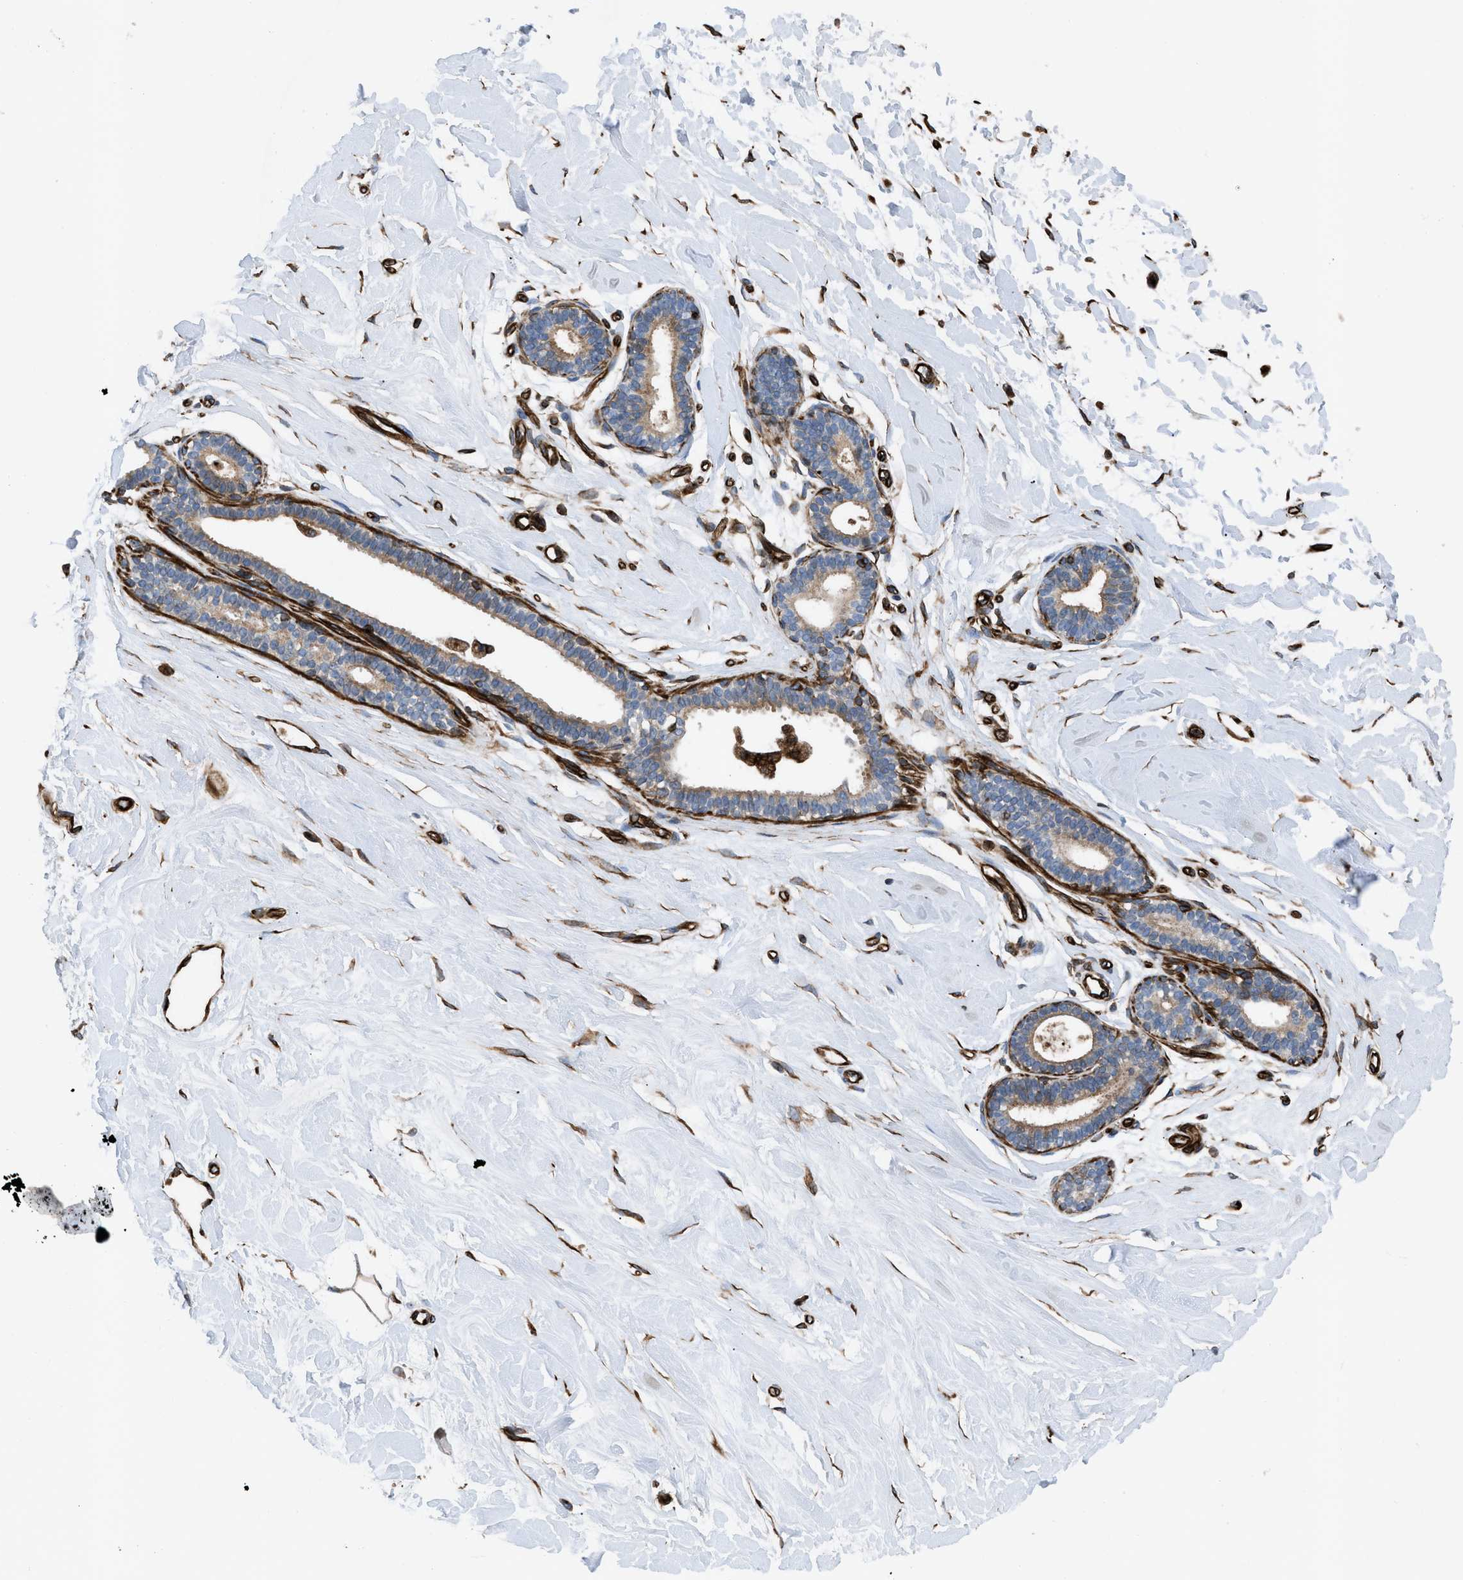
{"staining": {"intensity": "moderate", "quantity": ">75%", "location": "cytoplasmic/membranous"}, "tissue": "breast", "cell_type": "Adipocytes", "image_type": "normal", "snomed": [{"axis": "morphology", "description": "Normal tissue, NOS"}, {"axis": "morphology", "description": "Lobular carcinoma"}, {"axis": "topography", "description": "Breast"}], "caption": "Protein analysis of normal breast exhibits moderate cytoplasmic/membranous expression in about >75% of adipocytes.", "gene": "PTPRE", "patient": {"sex": "female", "age": 59}}